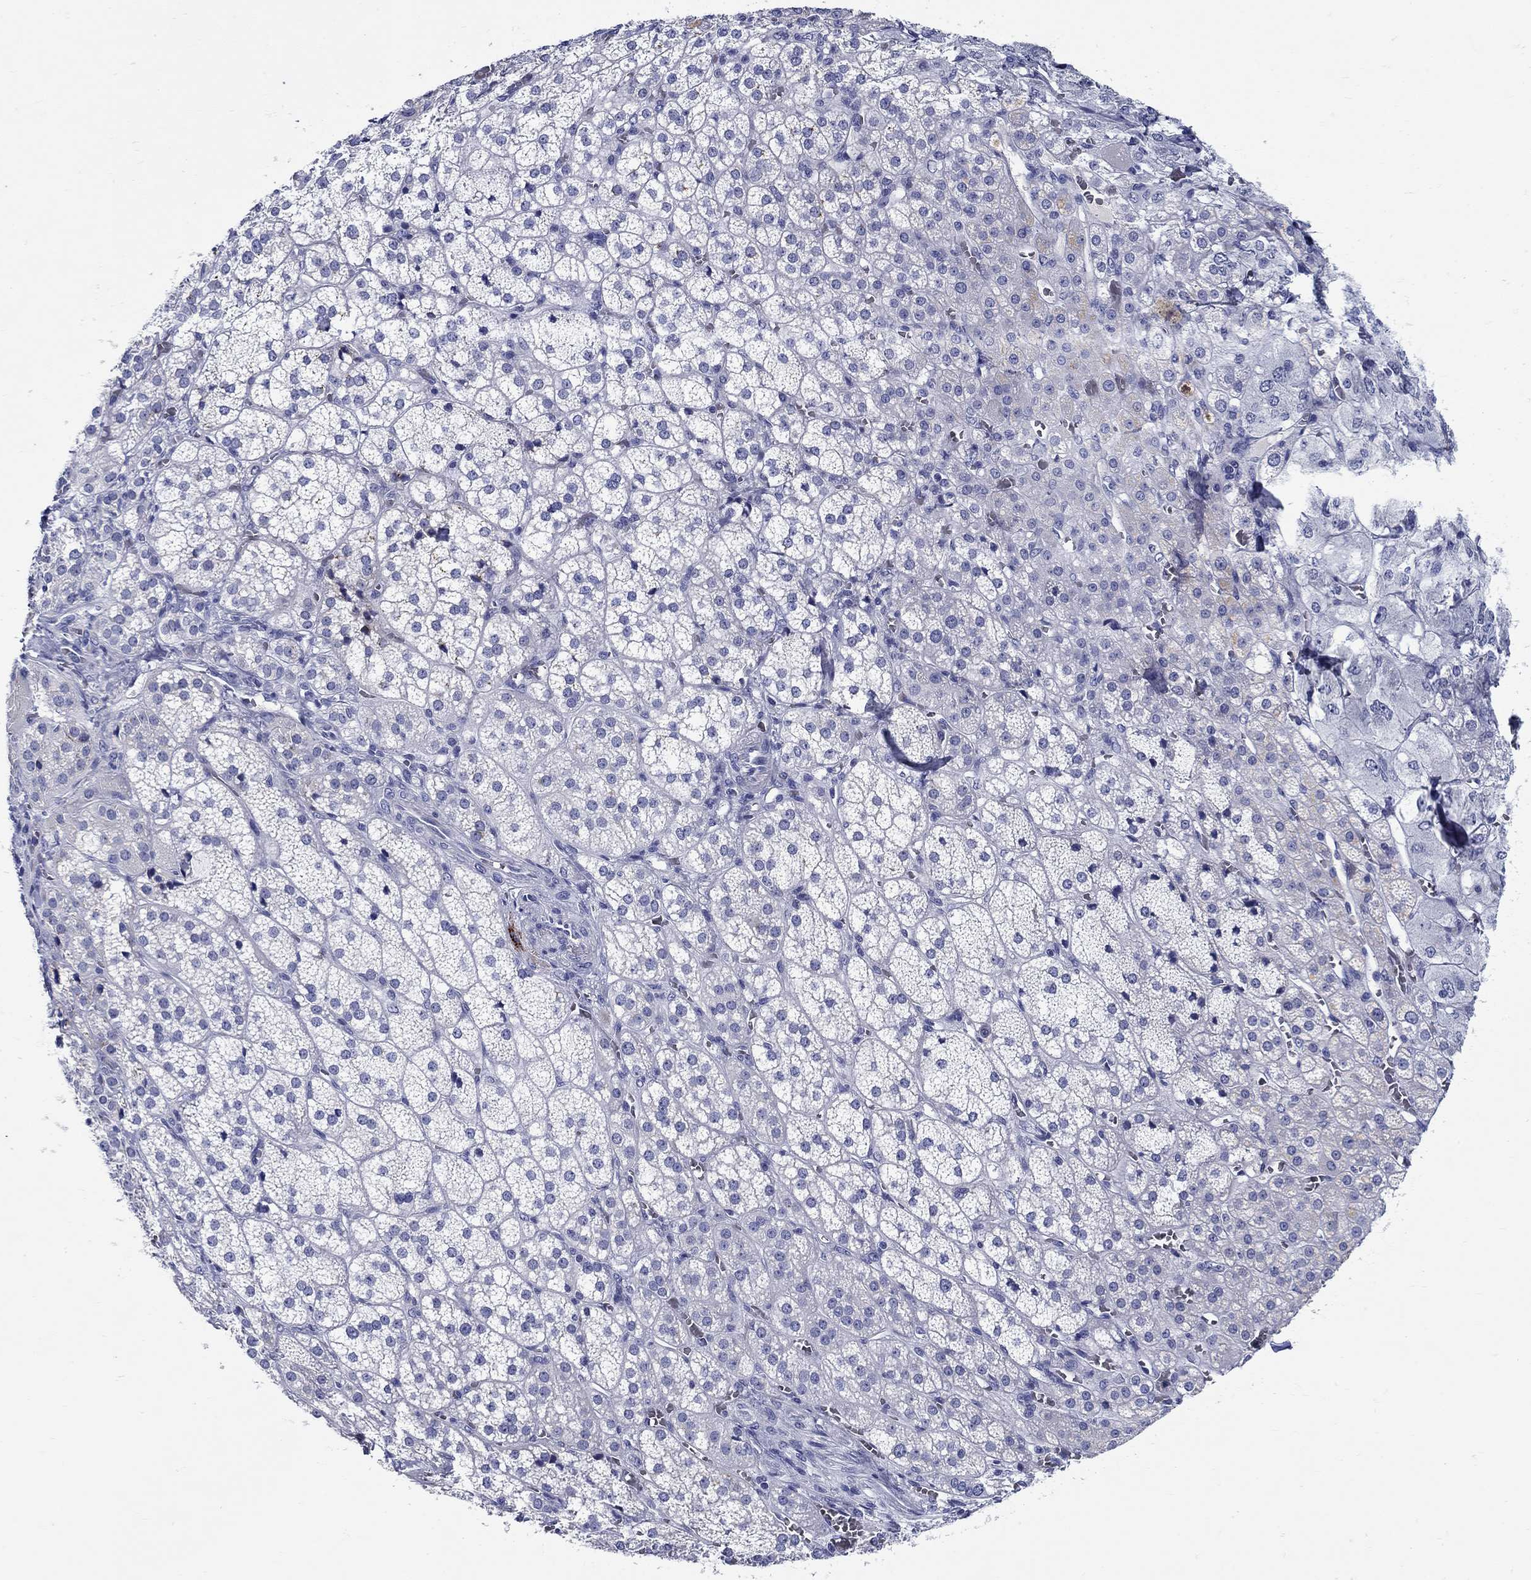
{"staining": {"intensity": "negative", "quantity": "none", "location": "none"}, "tissue": "adrenal gland", "cell_type": "Glandular cells", "image_type": "normal", "snomed": [{"axis": "morphology", "description": "Normal tissue, NOS"}, {"axis": "topography", "description": "Adrenal gland"}], "caption": "Immunohistochemistry photomicrograph of normal adrenal gland stained for a protein (brown), which exhibits no positivity in glandular cells. (Stains: DAB (3,3'-diaminobenzidine) immunohistochemistry with hematoxylin counter stain, Microscopy: brightfield microscopy at high magnification).", "gene": "CRYGA", "patient": {"sex": "female", "age": 60}}